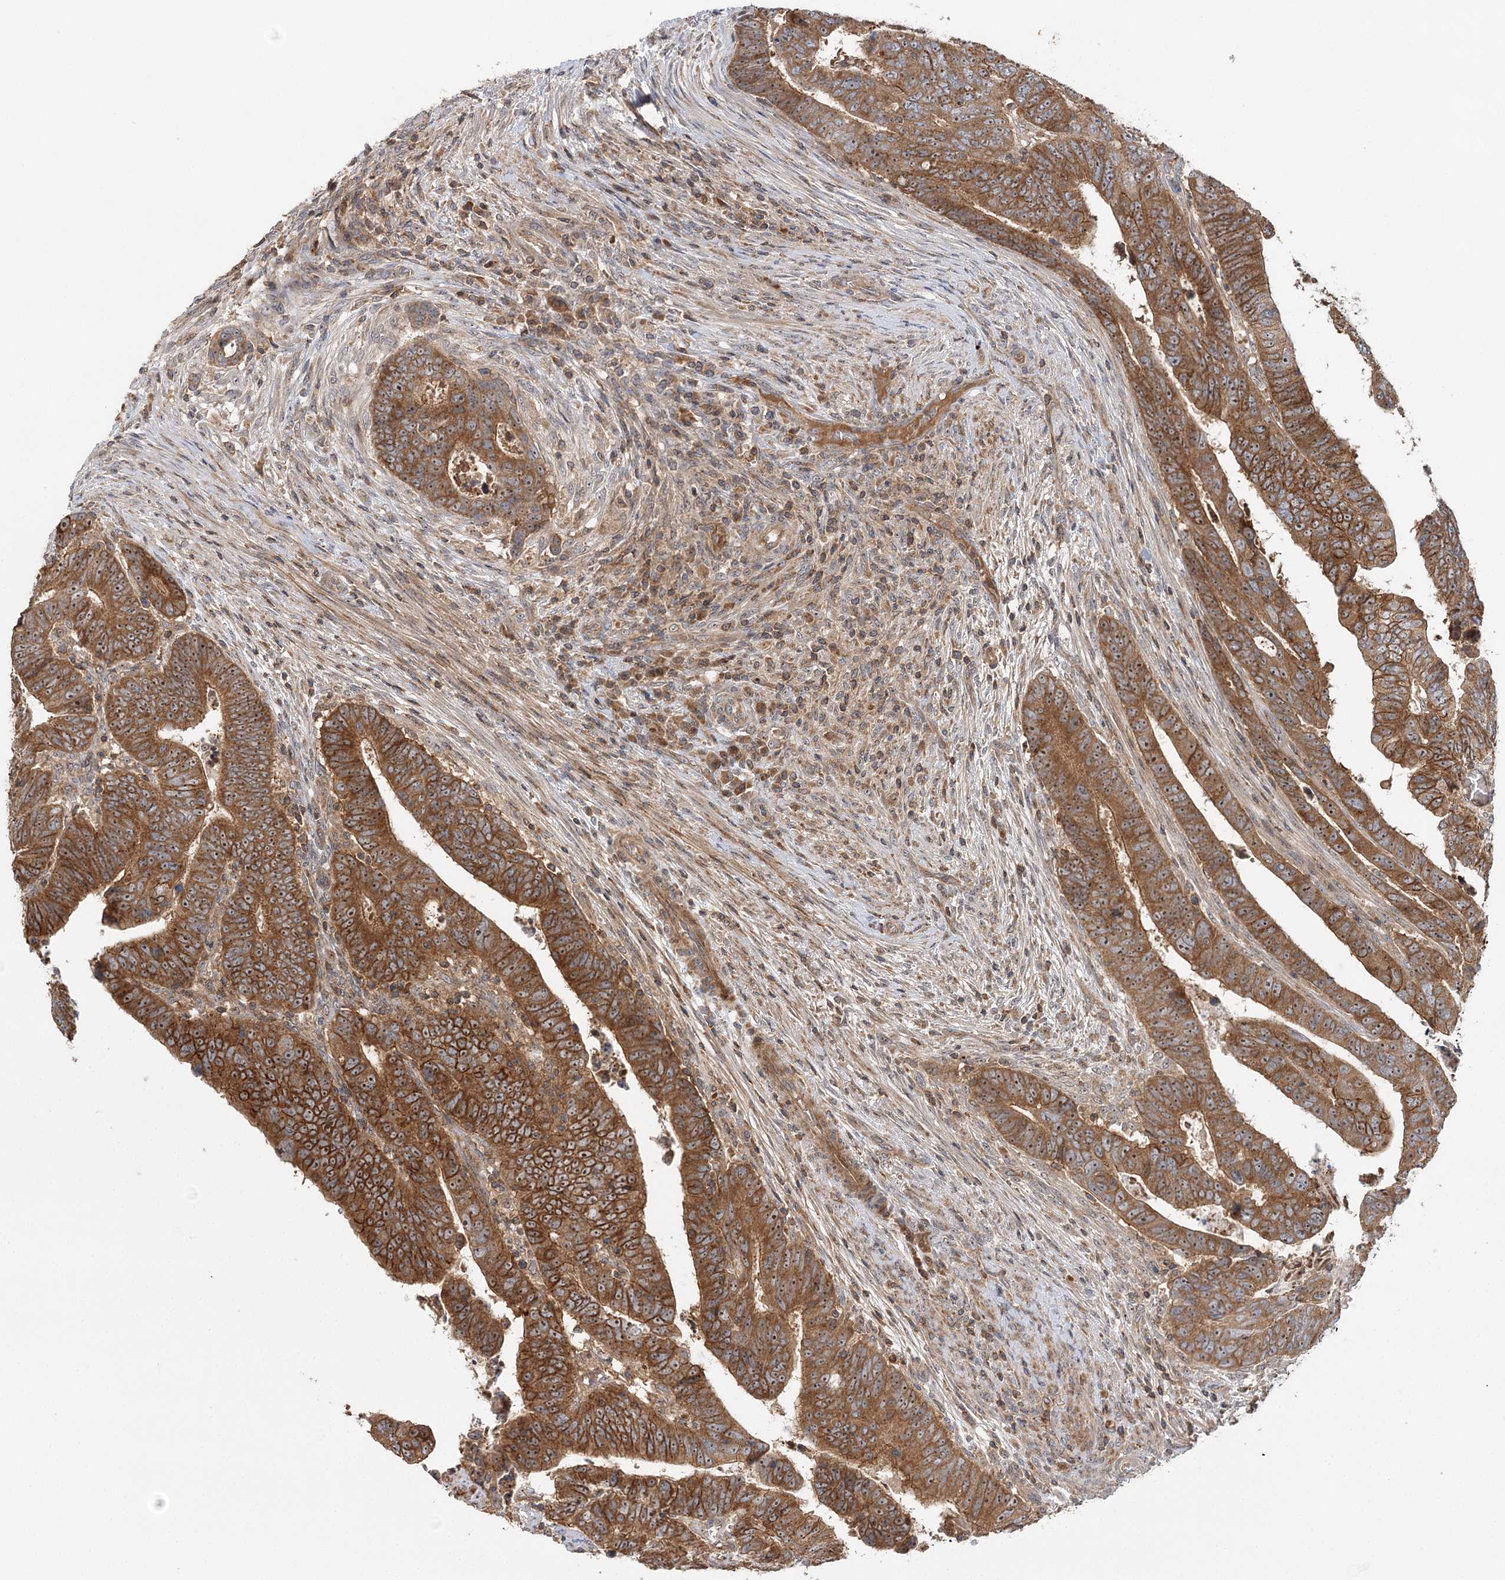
{"staining": {"intensity": "moderate", "quantity": ">75%", "location": "cytoplasmic/membranous,nuclear"}, "tissue": "colorectal cancer", "cell_type": "Tumor cells", "image_type": "cancer", "snomed": [{"axis": "morphology", "description": "Normal tissue, NOS"}, {"axis": "morphology", "description": "Adenocarcinoma, NOS"}, {"axis": "topography", "description": "Rectum"}], "caption": "About >75% of tumor cells in colorectal cancer (adenocarcinoma) reveal moderate cytoplasmic/membranous and nuclear protein expression as visualized by brown immunohistochemical staining.", "gene": "RAPGEF6", "patient": {"sex": "female", "age": 65}}